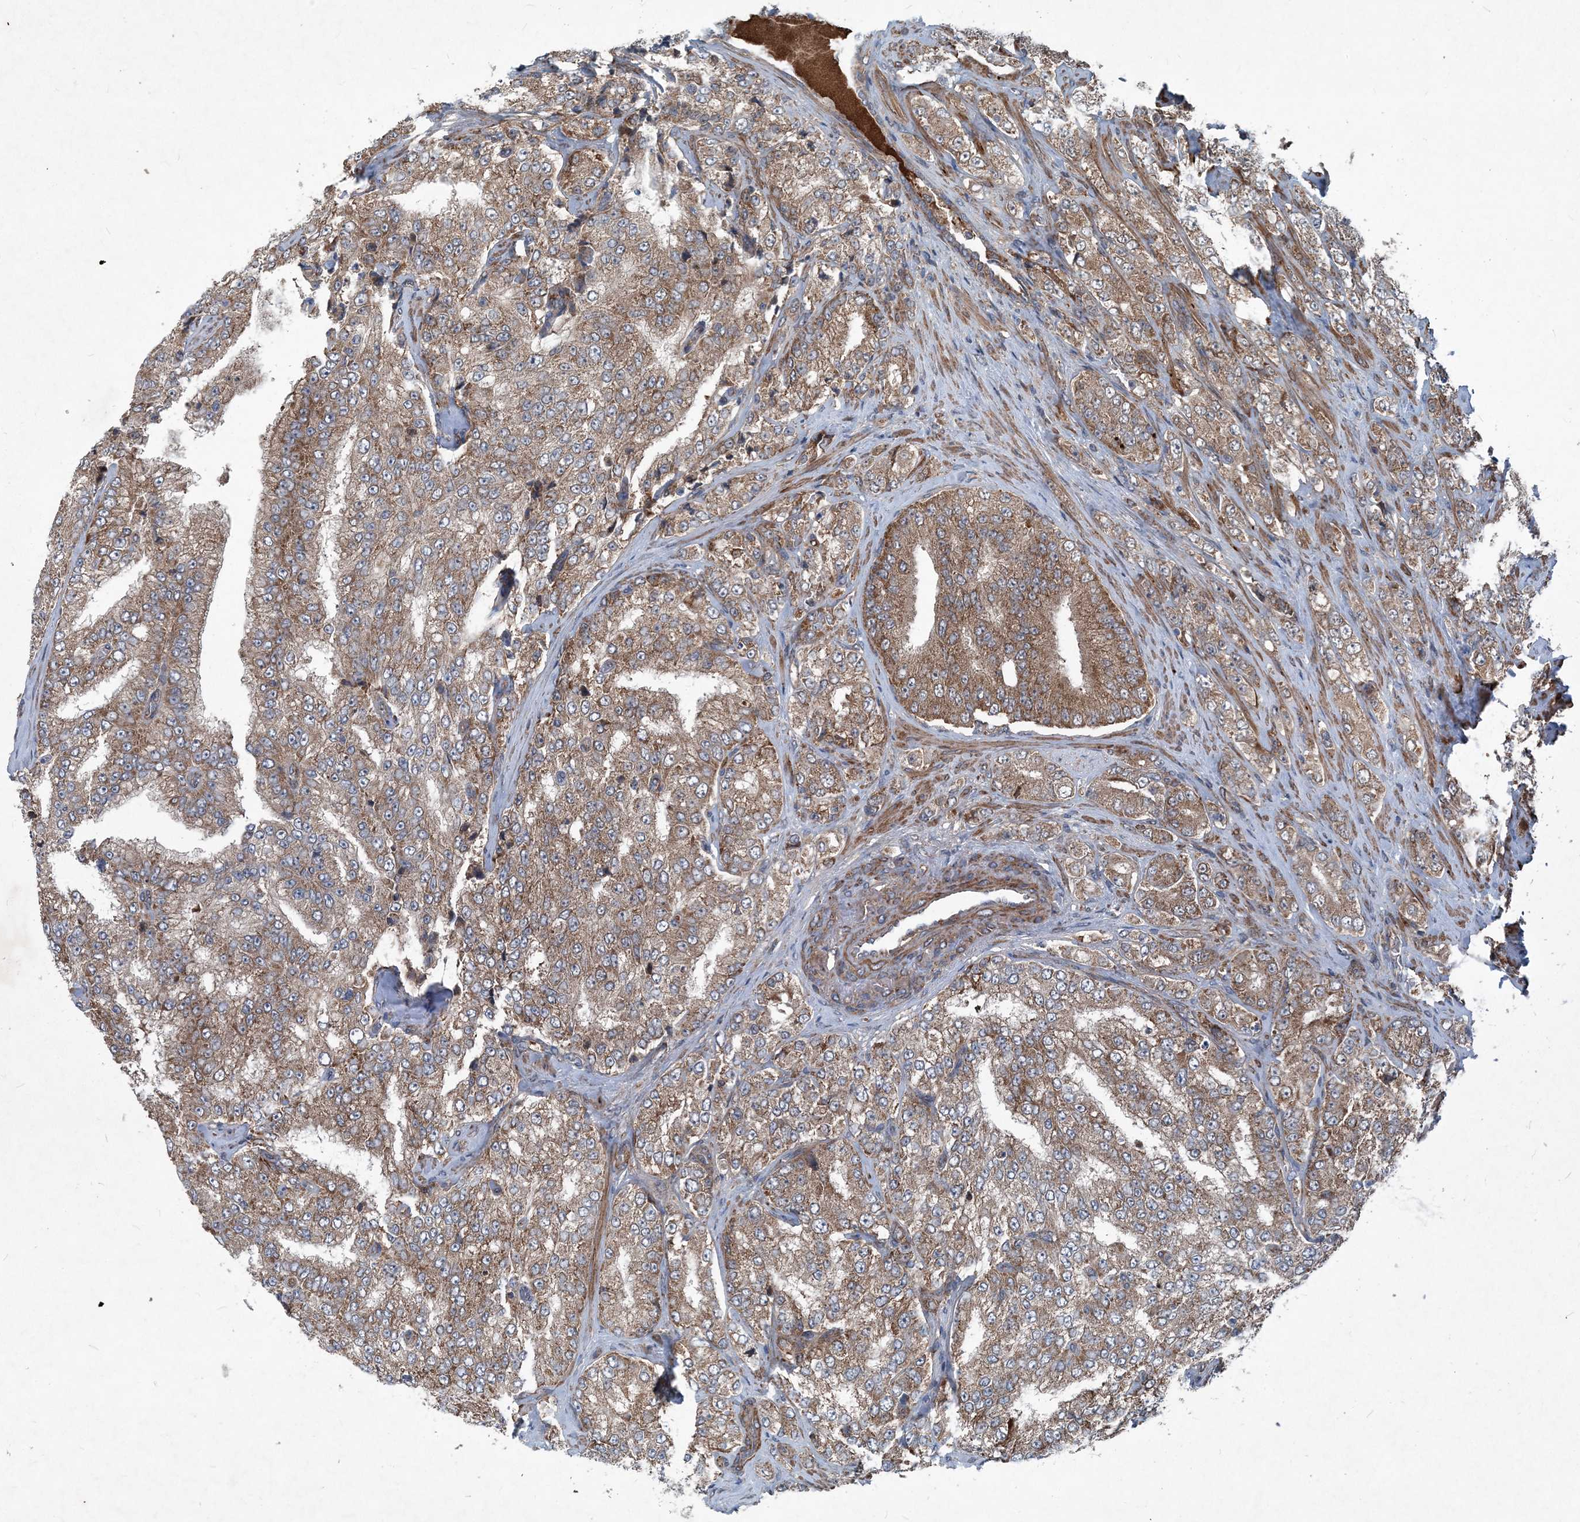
{"staining": {"intensity": "moderate", "quantity": ">75%", "location": "cytoplasmic/membranous"}, "tissue": "prostate cancer", "cell_type": "Tumor cells", "image_type": "cancer", "snomed": [{"axis": "morphology", "description": "Adenocarcinoma, High grade"}, {"axis": "topography", "description": "Prostate"}], "caption": "Immunohistochemical staining of human prostate cancer (high-grade adenocarcinoma) demonstrates medium levels of moderate cytoplasmic/membranous positivity in approximately >75% of tumor cells.", "gene": "NDUFA2", "patient": {"sex": "male", "age": 58}}